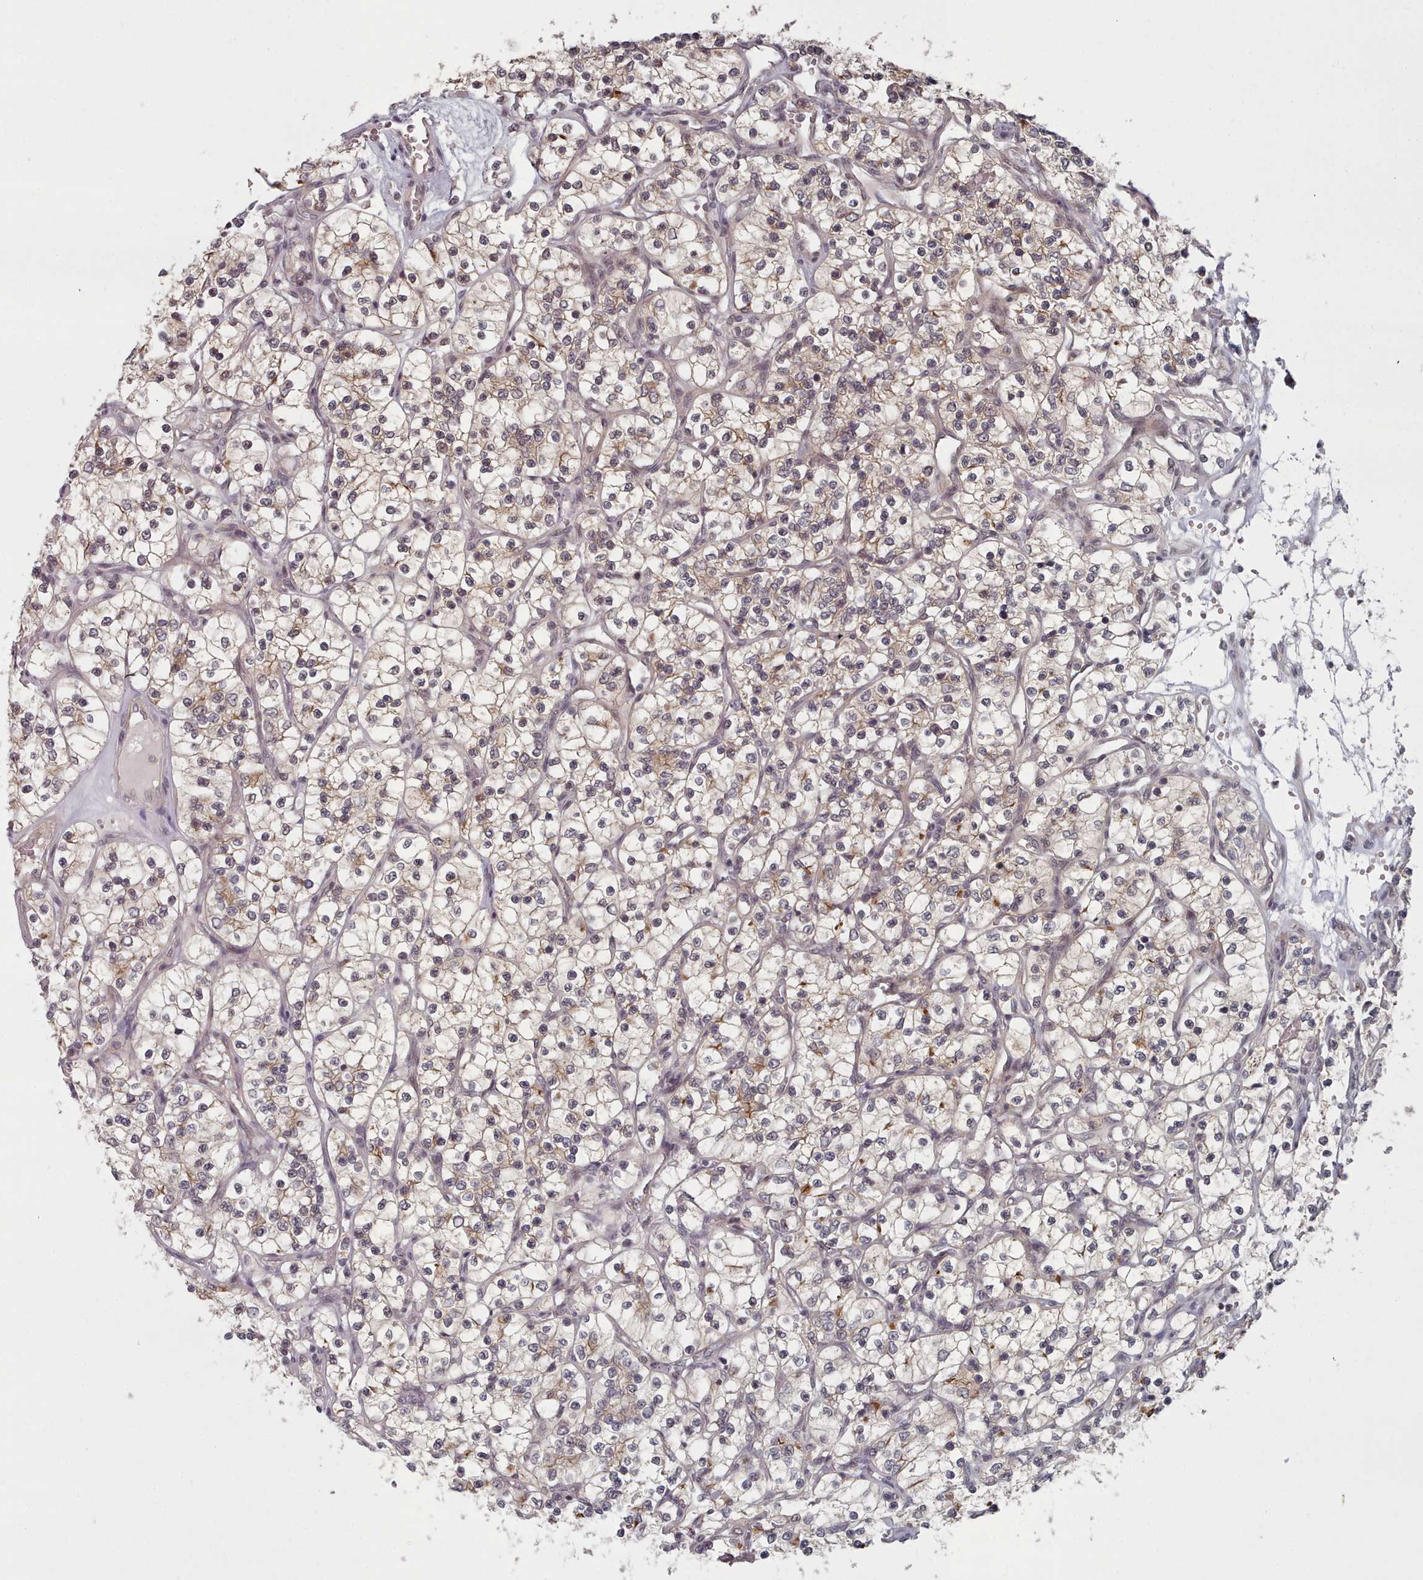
{"staining": {"intensity": "weak", "quantity": "25%-75%", "location": "cytoplasmic/membranous"}, "tissue": "renal cancer", "cell_type": "Tumor cells", "image_type": "cancer", "snomed": [{"axis": "morphology", "description": "Adenocarcinoma, NOS"}, {"axis": "topography", "description": "Kidney"}], "caption": "Immunohistochemistry of human renal cancer (adenocarcinoma) reveals low levels of weak cytoplasmic/membranous positivity in about 25%-75% of tumor cells.", "gene": "HYAL3", "patient": {"sex": "female", "age": 69}}